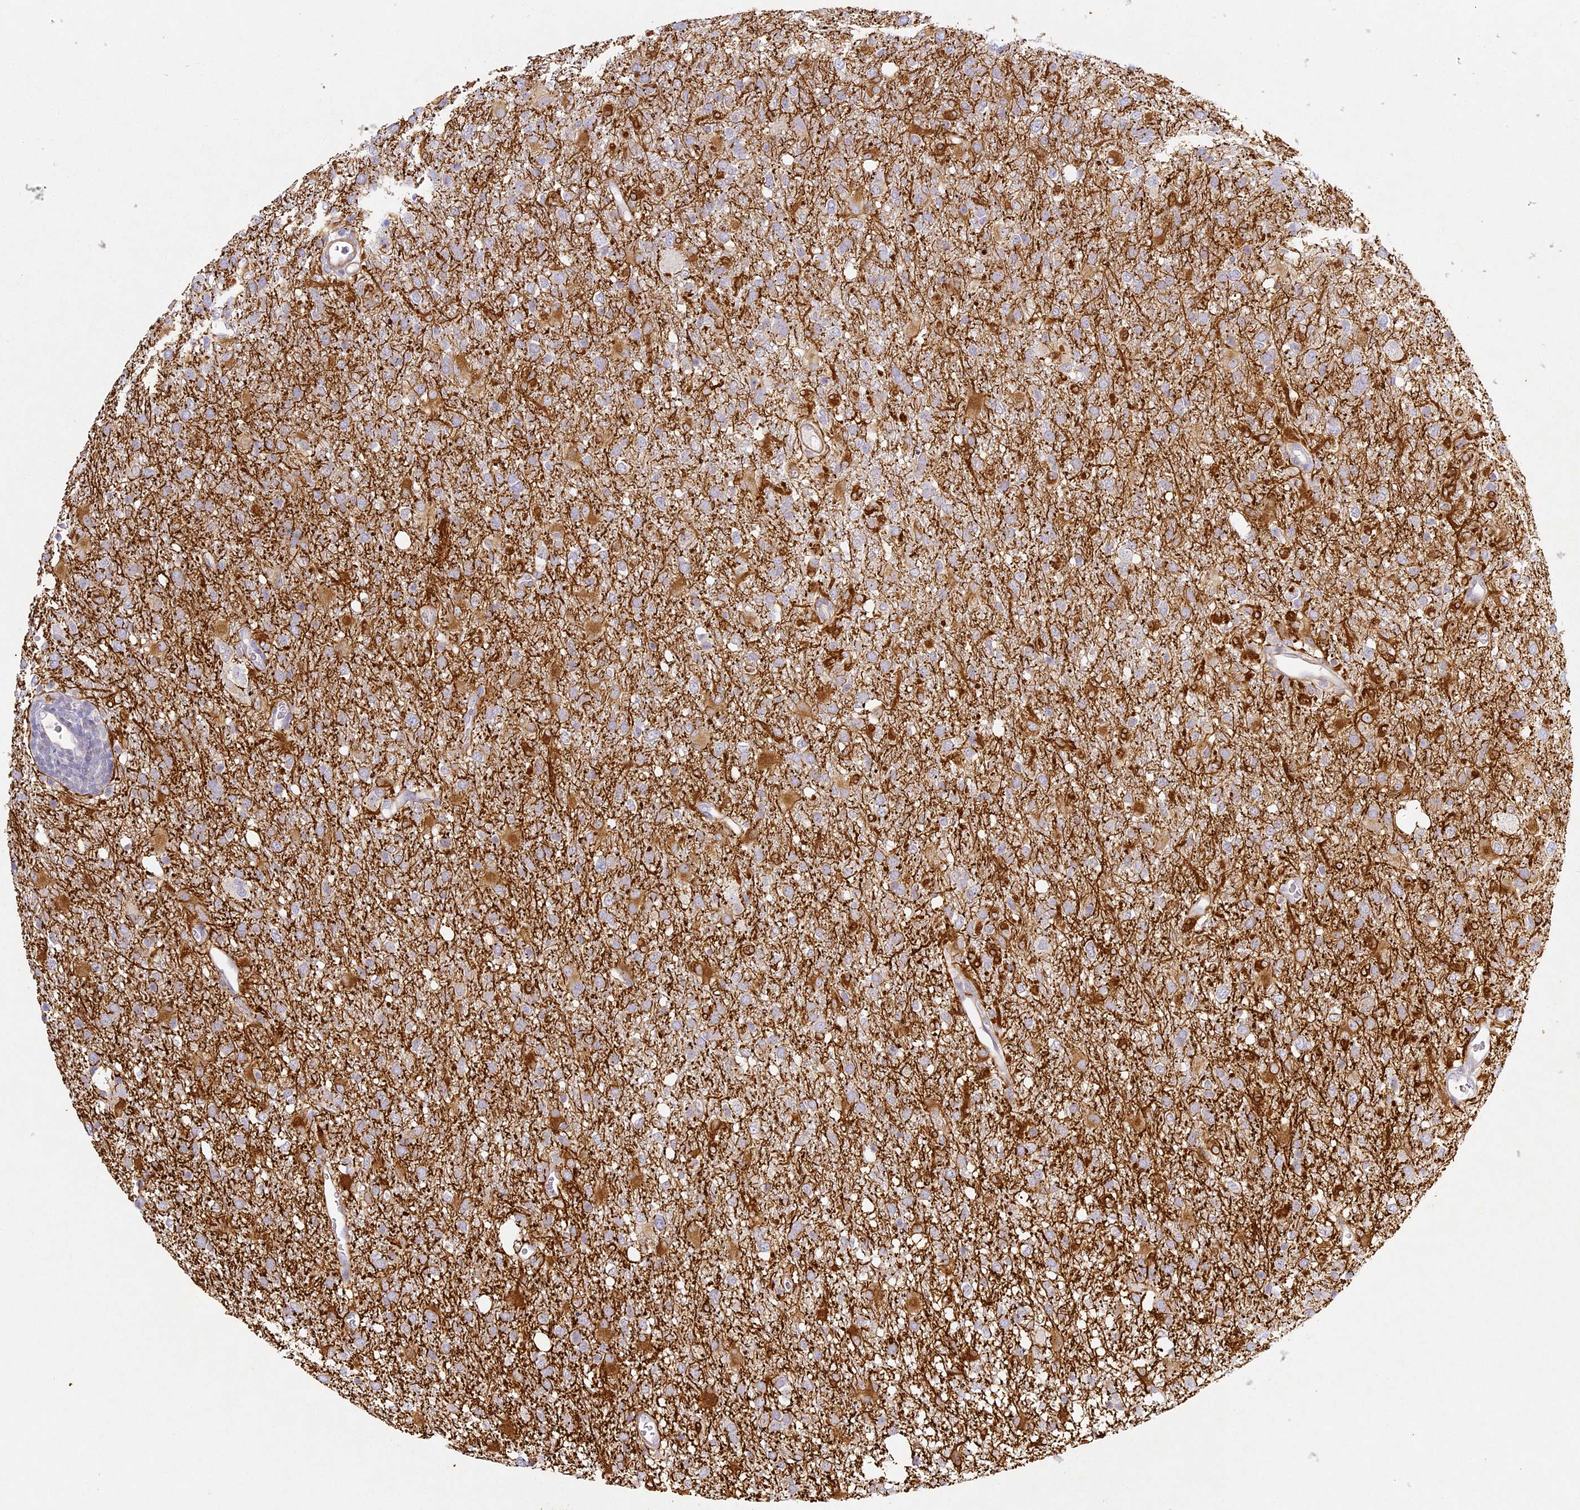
{"staining": {"intensity": "strong", "quantity": "<25%", "location": "cytoplasmic/membranous"}, "tissue": "glioma", "cell_type": "Tumor cells", "image_type": "cancer", "snomed": [{"axis": "morphology", "description": "Glioma, malignant, High grade"}, {"axis": "topography", "description": "Brain"}], "caption": "Immunohistochemical staining of high-grade glioma (malignant) displays strong cytoplasmic/membranous protein expression in approximately <25% of tumor cells. Immunohistochemistry (ihc) stains the protein of interest in brown and the nuclei are stained blue.", "gene": "MED28", "patient": {"sex": "female", "age": 57}}